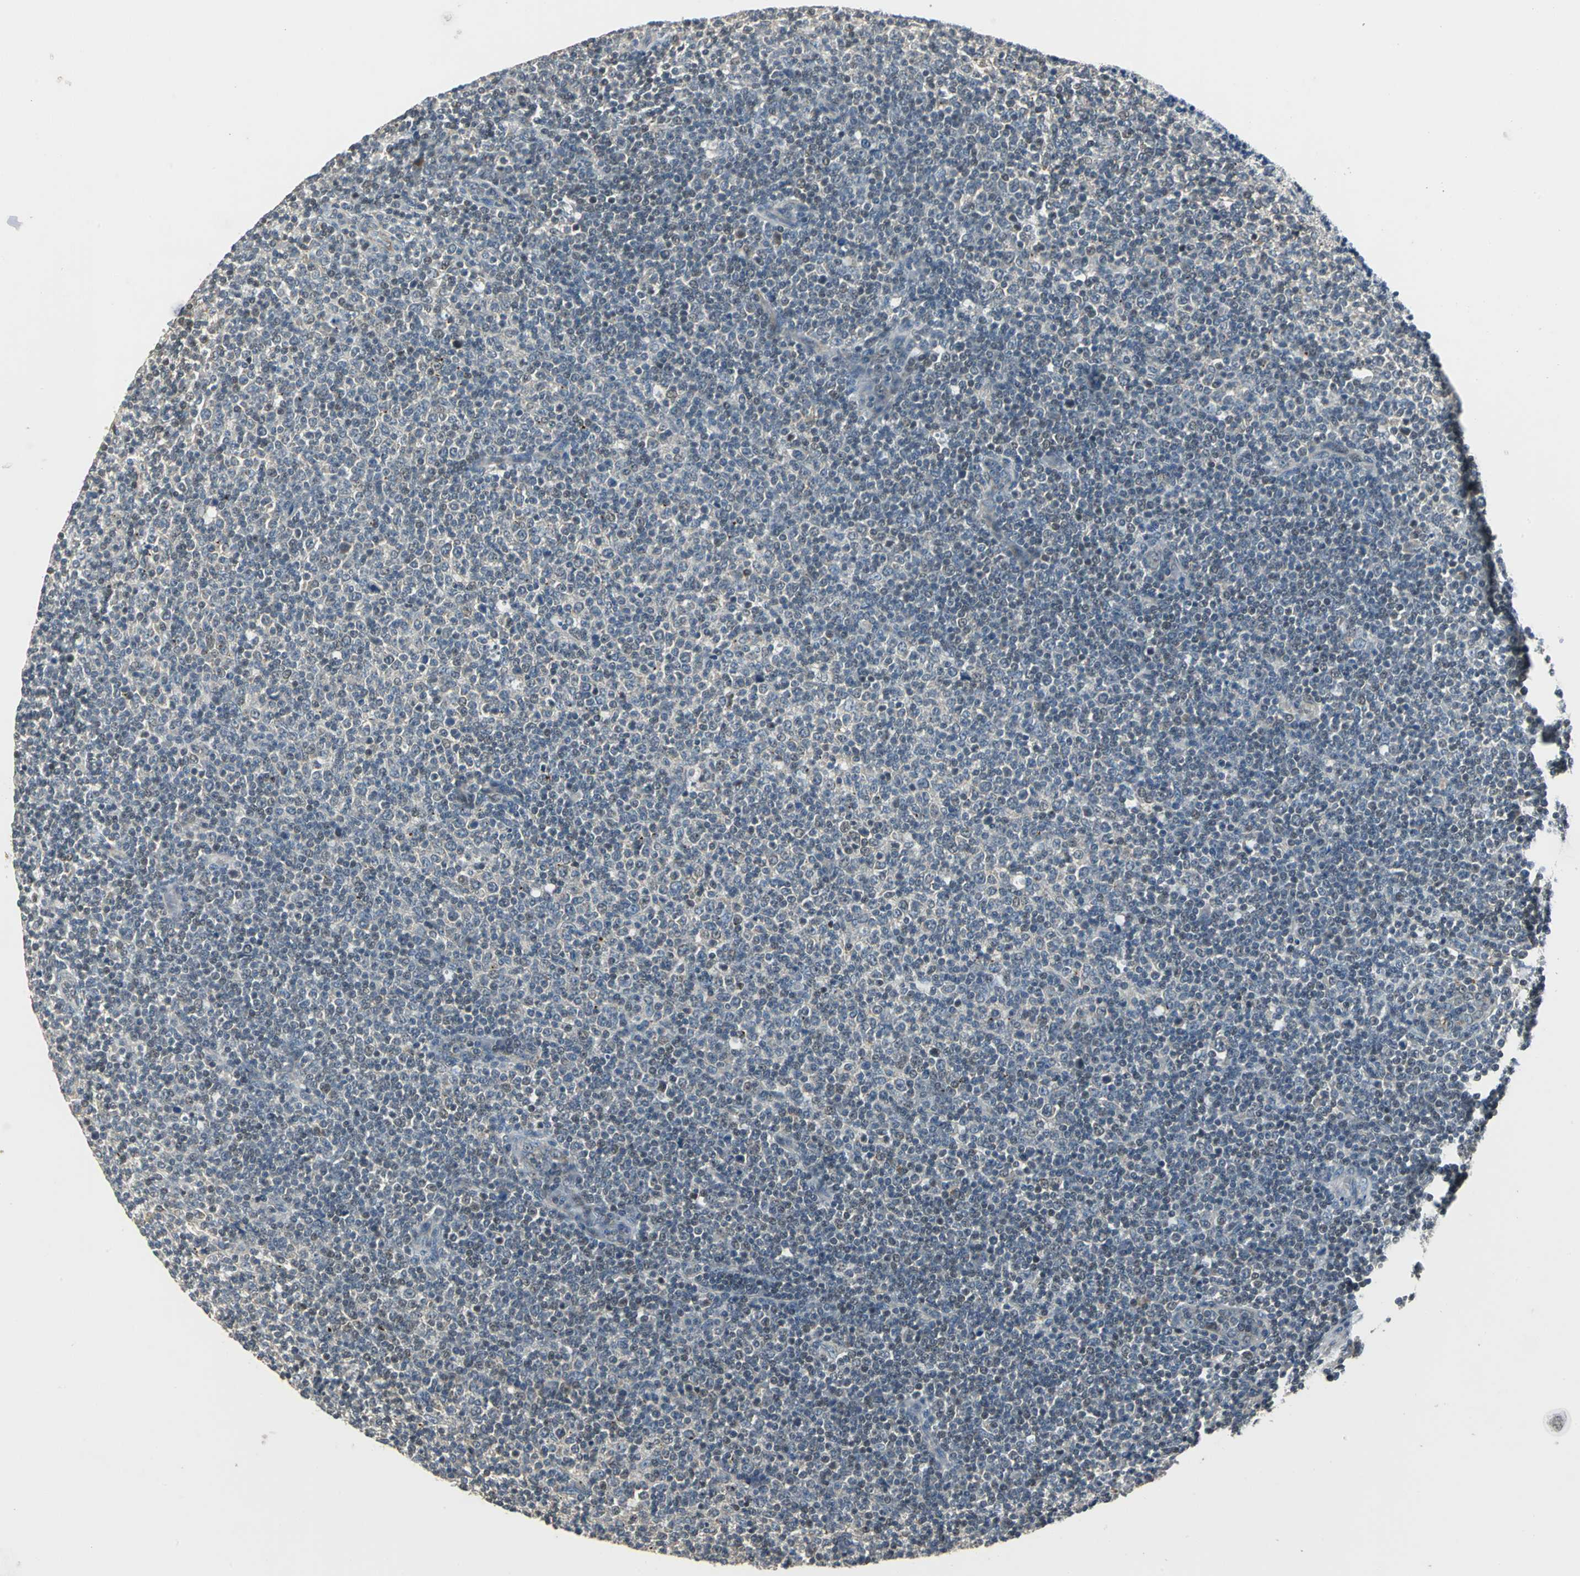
{"staining": {"intensity": "weak", "quantity": "<25%", "location": "cytoplasmic/membranous"}, "tissue": "lymphoma", "cell_type": "Tumor cells", "image_type": "cancer", "snomed": [{"axis": "morphology", "description": "Malignant lymphoma, non-Hodgkin's type, Low grade"}, {"axis": "topography", "description": "Lymph node"}], "caption": "Malignant lymphoma, non-Hodgkin's type (low-grade) was stained to show a protein in brown. There is no significant expression in tumor cells.", "gene": "JADE3", "patient": {"sex": "male", "age": 70}}